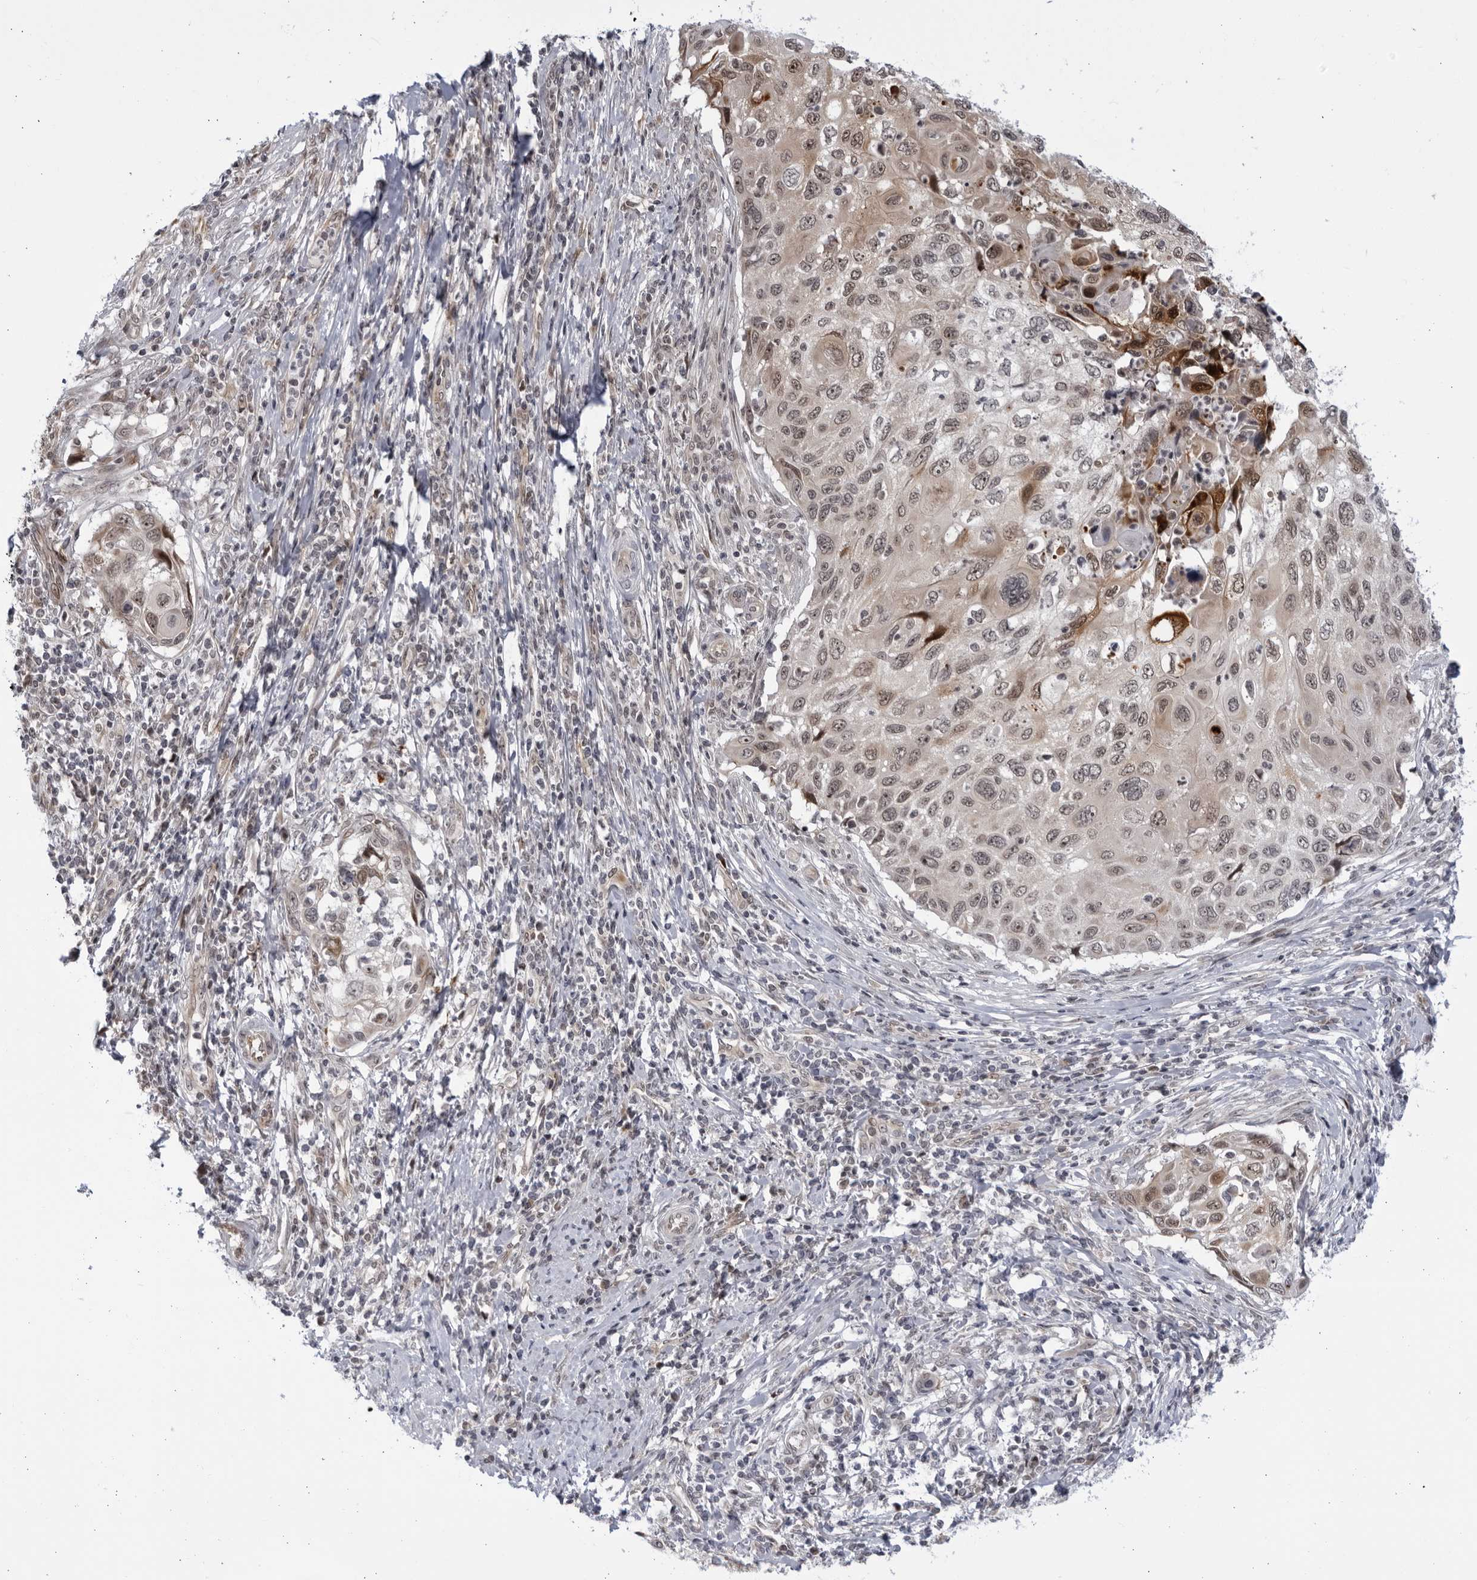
{"staining": {"intensity": "weak", "quantity": ">75%", "location": "nuclear"}, "tissue": "cervical cancer", "cell_type": "Tumor cells", "image_type": "cancer", "snomed": [{"axis": "morphology", "description": "Squamous cell carcinoma, NOS"}, {"axis": "topography", "description": "Cervix"}], "caption": "Human cervical squamous cell carcinoma stained with a protein marker displays weak staining in tumor cells.", "gene": "ITGB3BP", "patient": {"sex": "female", "age": 70}}